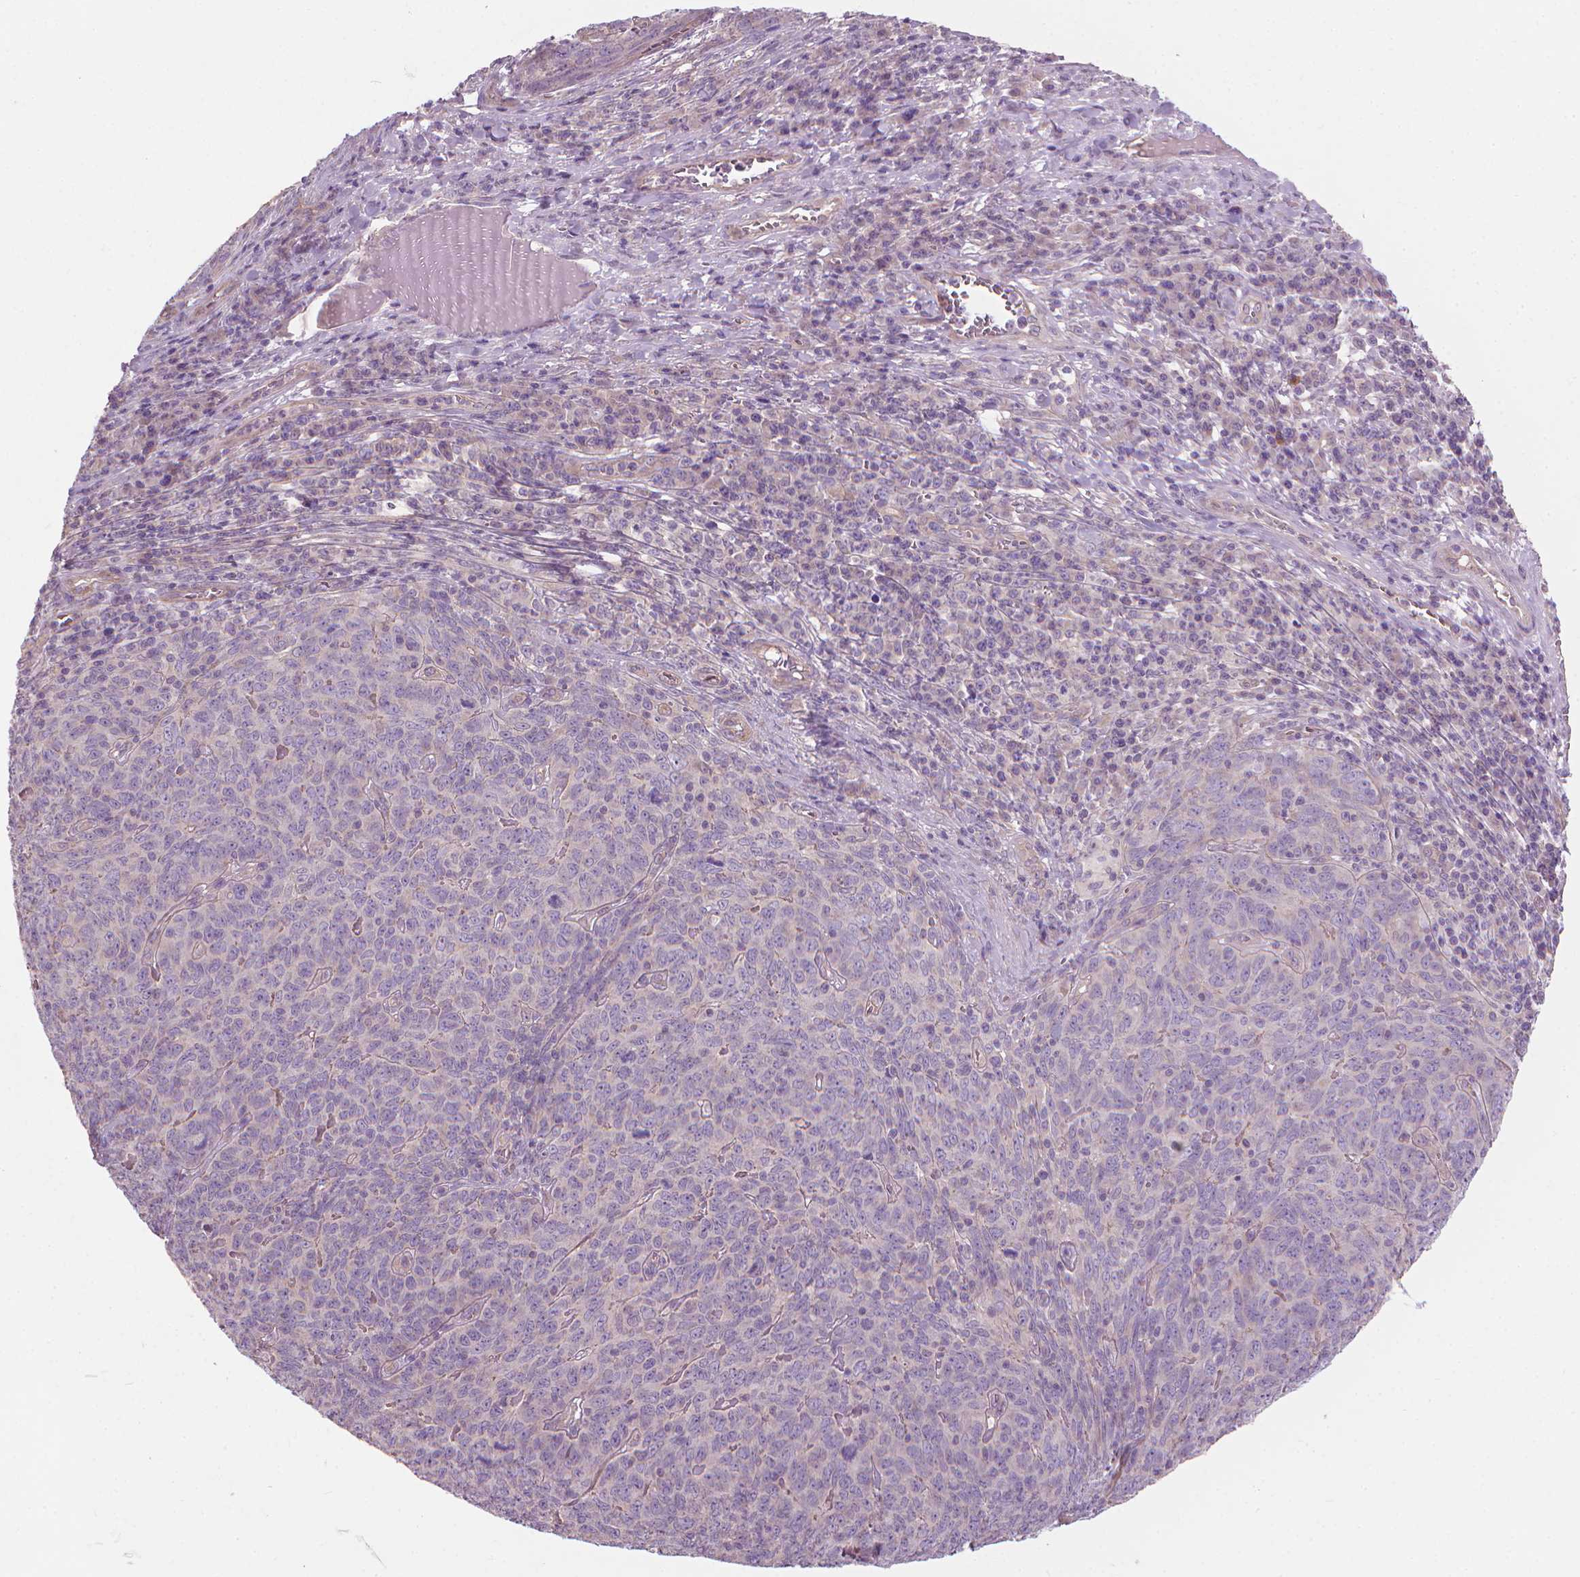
{"staining": {"intensity": "negative", "quantity": "none", "location": "none"}, "tissue": "skin cancer", "cell_type": "Tumor cells", "image_type": "cancer", "snomed": [{"axis": "morphology", "description": "Squamous cell carcinoma, NOS"}, {"axis": "topography", "description": "Skin"}, {"axis": "topography", "description": "Anal"}], "caption": "High magnification brightfield microscopy of skin squamous cell carcinoma stained with DAB (3,3'-diaminobenzidine) (brown) and counterstained with hematoxylin (blue): tumor cells show no significant staining.", "gene": "RIIAD1", "patient": {"sex": "female", "age": 51}}